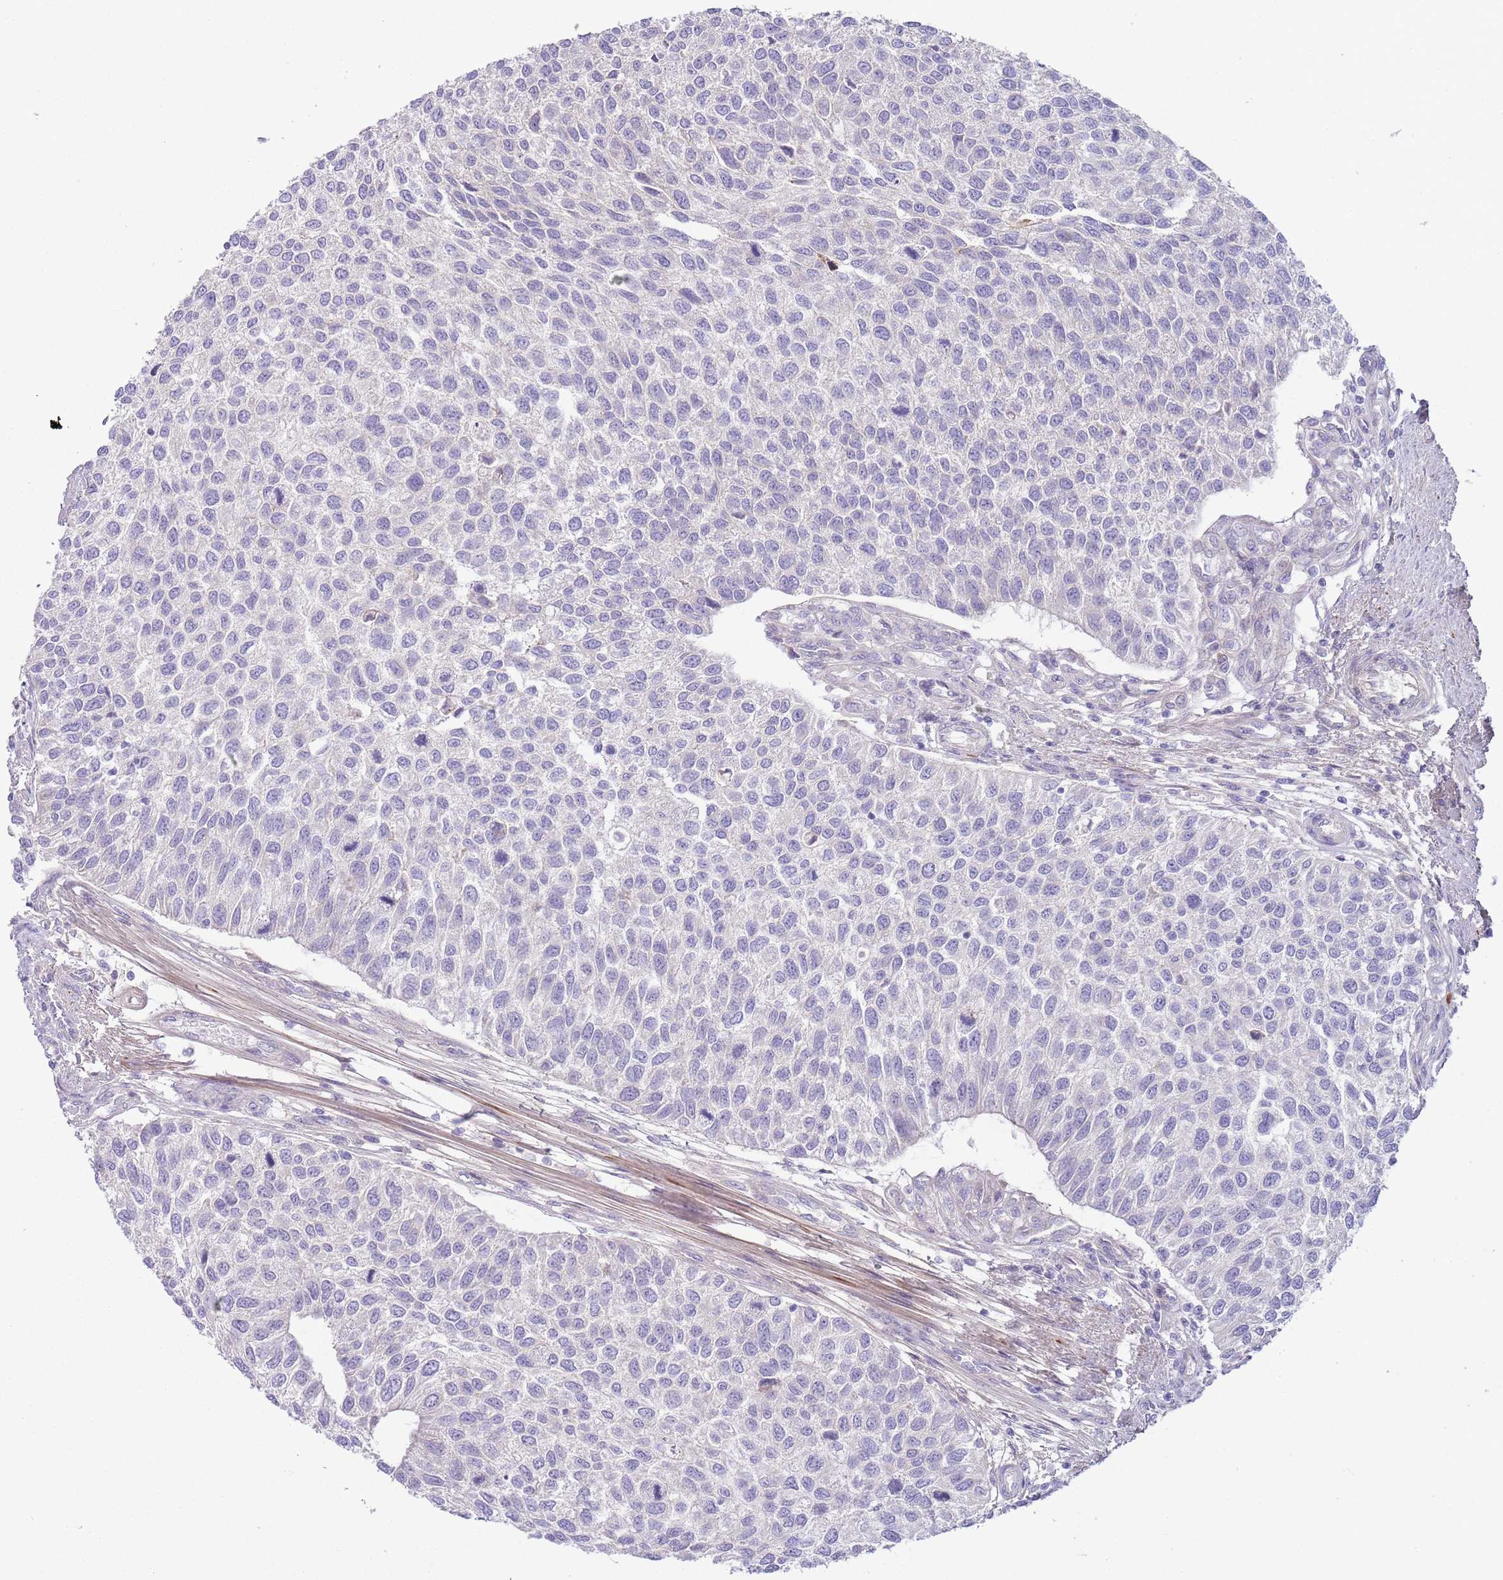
{"staining": {"intensity": "negative", "quantity": "none", "location": "none"}, "tissue": "urothelial cancer", "cell_type": "Tumor cells", "image_type": "cancer", "snomed": [{"axis": "morphology", "description": "Urothelial carcinoma, NOS"}, {"axis": "topography", "description": "Urinary bladder"}], "caption": "The micrograph shows no significant expression in tumor cells of urothelial cancer.", "gene": "CFH", "patient": {"sex": "male", "age": 55}}